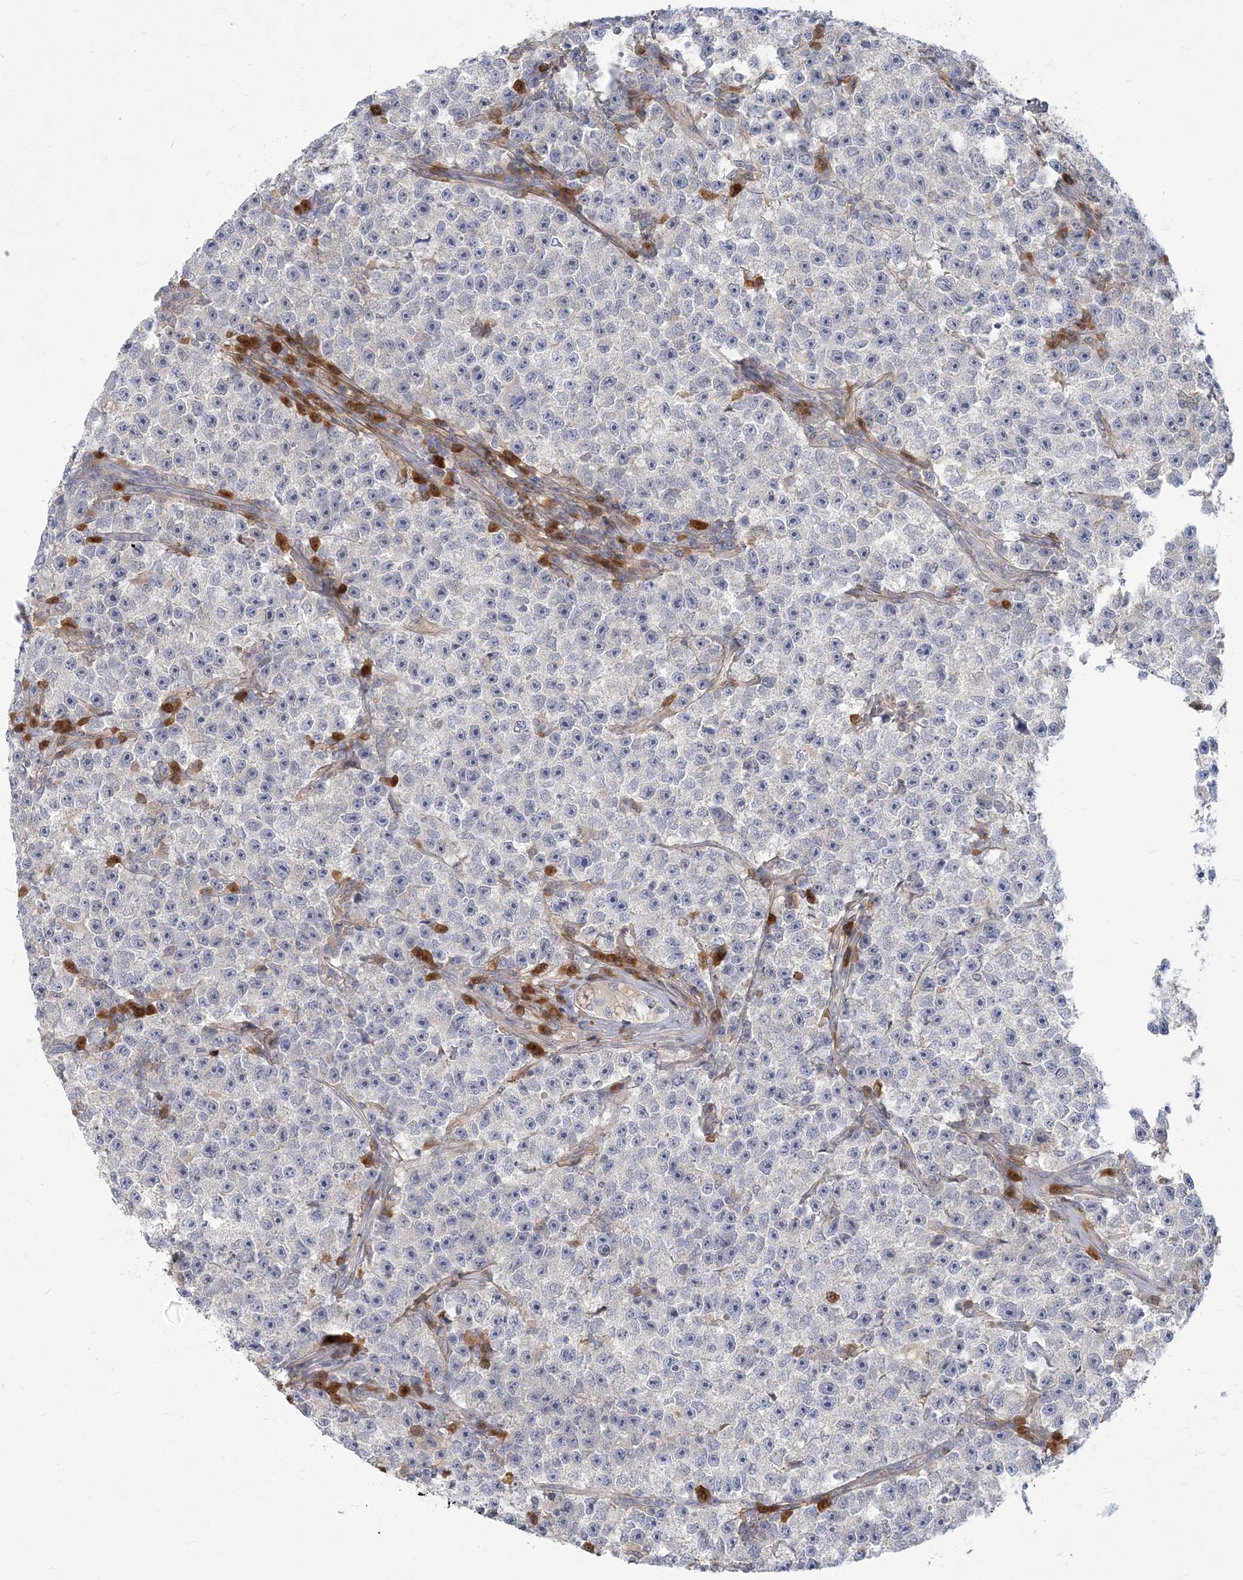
{"staining": {"intensity": "negative", "quantity": "none", "location": "none"}, "tissue": "testis cancer", "cell_type": "Tumor cells", "image_type": "cancer", "snomed": [{"axis": "morphology", "description": "Seminoma, NOS"}, {"axis": "topography", "description": "Testis"}], "caption": "Tumor cells are negative for brown protein staining in testis cancer.", "gene": "GMPPA", "patient": {"sex": "male", "age": 22}}